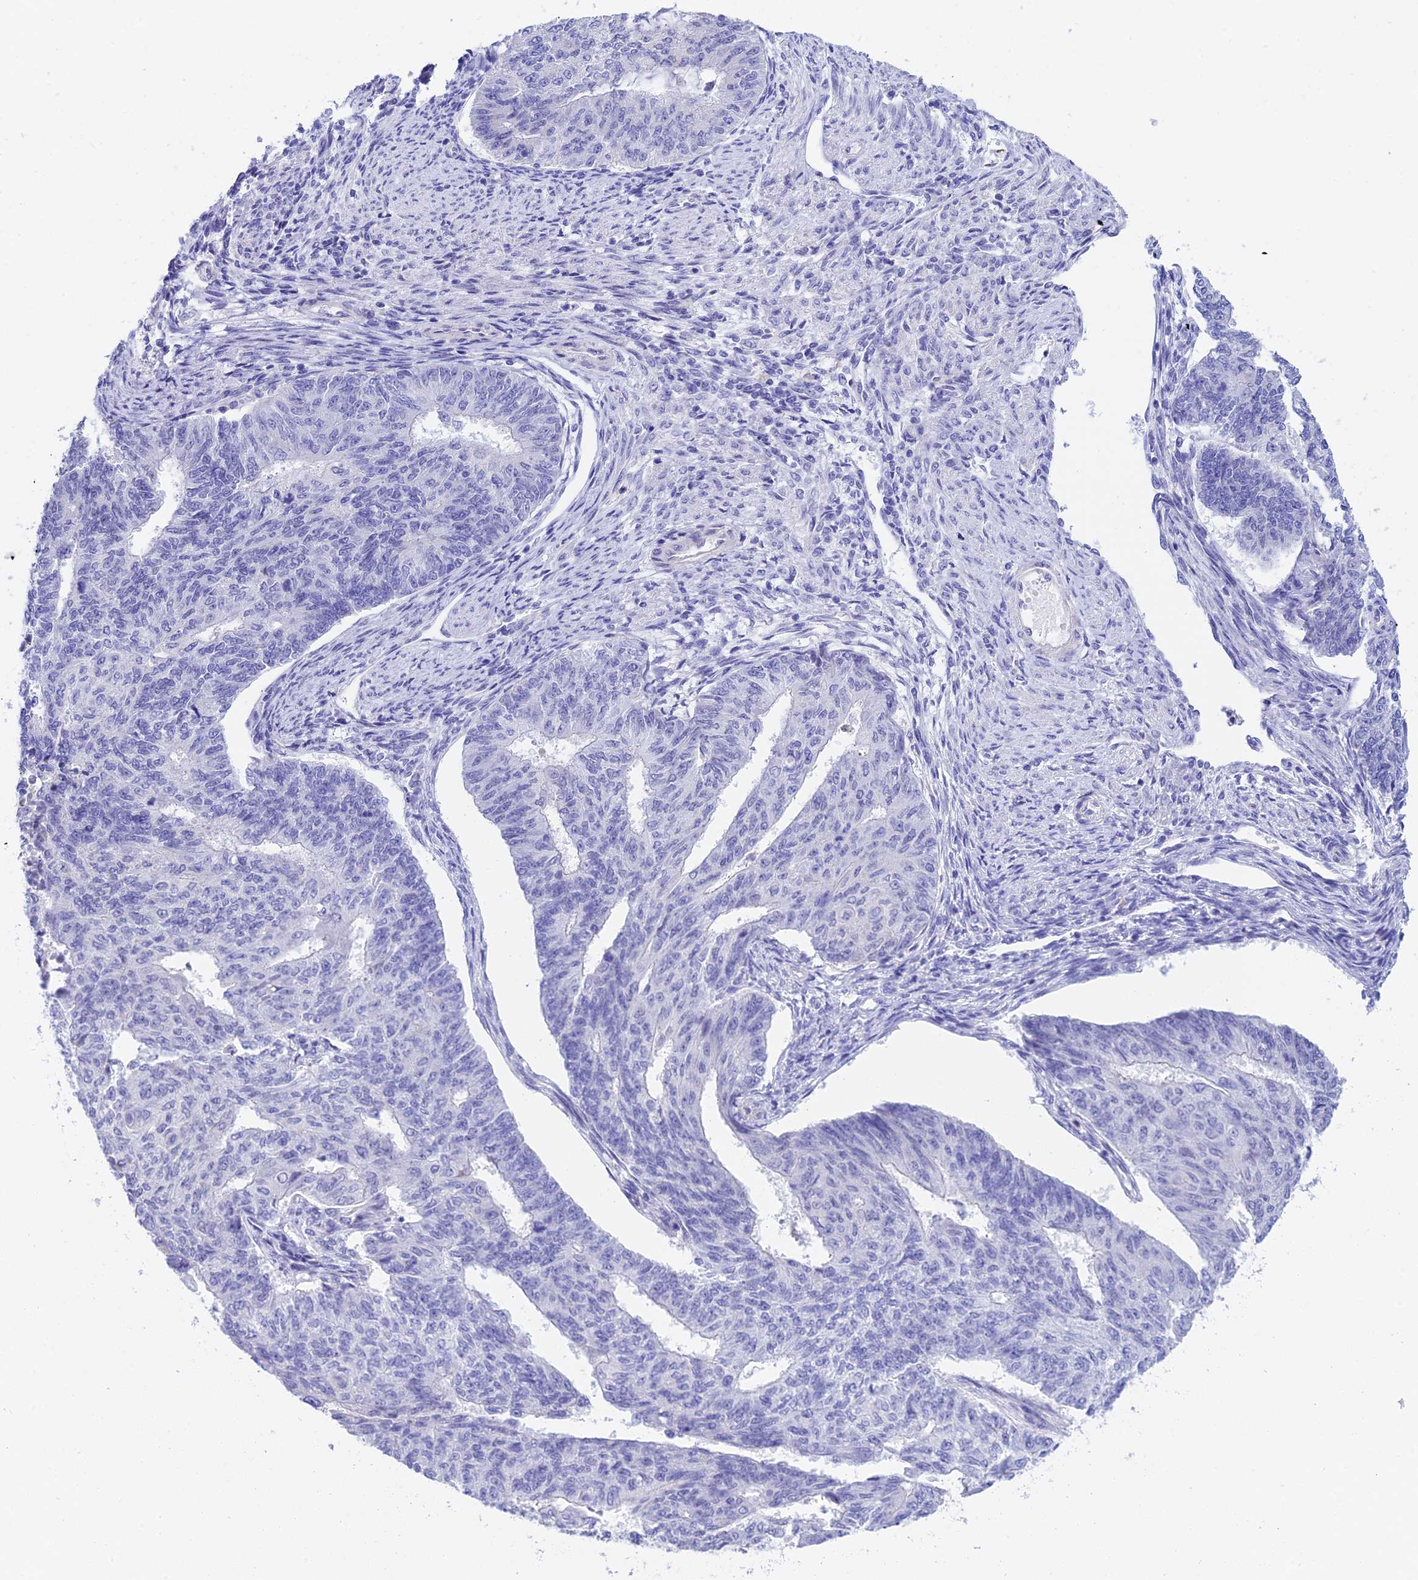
{"staining": {"intensity": "negative", "quantity": "none", "location": "none"}, "tissue": "endometrial cancer", "cell_type": "Tumor cells", "image_type": "cancer", "snomed": [{"axis": "morphology", "description": "Adenocarcinoma, NOS"}, {"axis": "topography", "description": "Endometrium"}], "caption": "Immunohistochemistry micrograph of endometrial adenocarcinoma stained for a protein (brown), which displays no expression in tumor cells.", "gene": "C17orf67", "patient": {"sex": "female", "age": 32}}